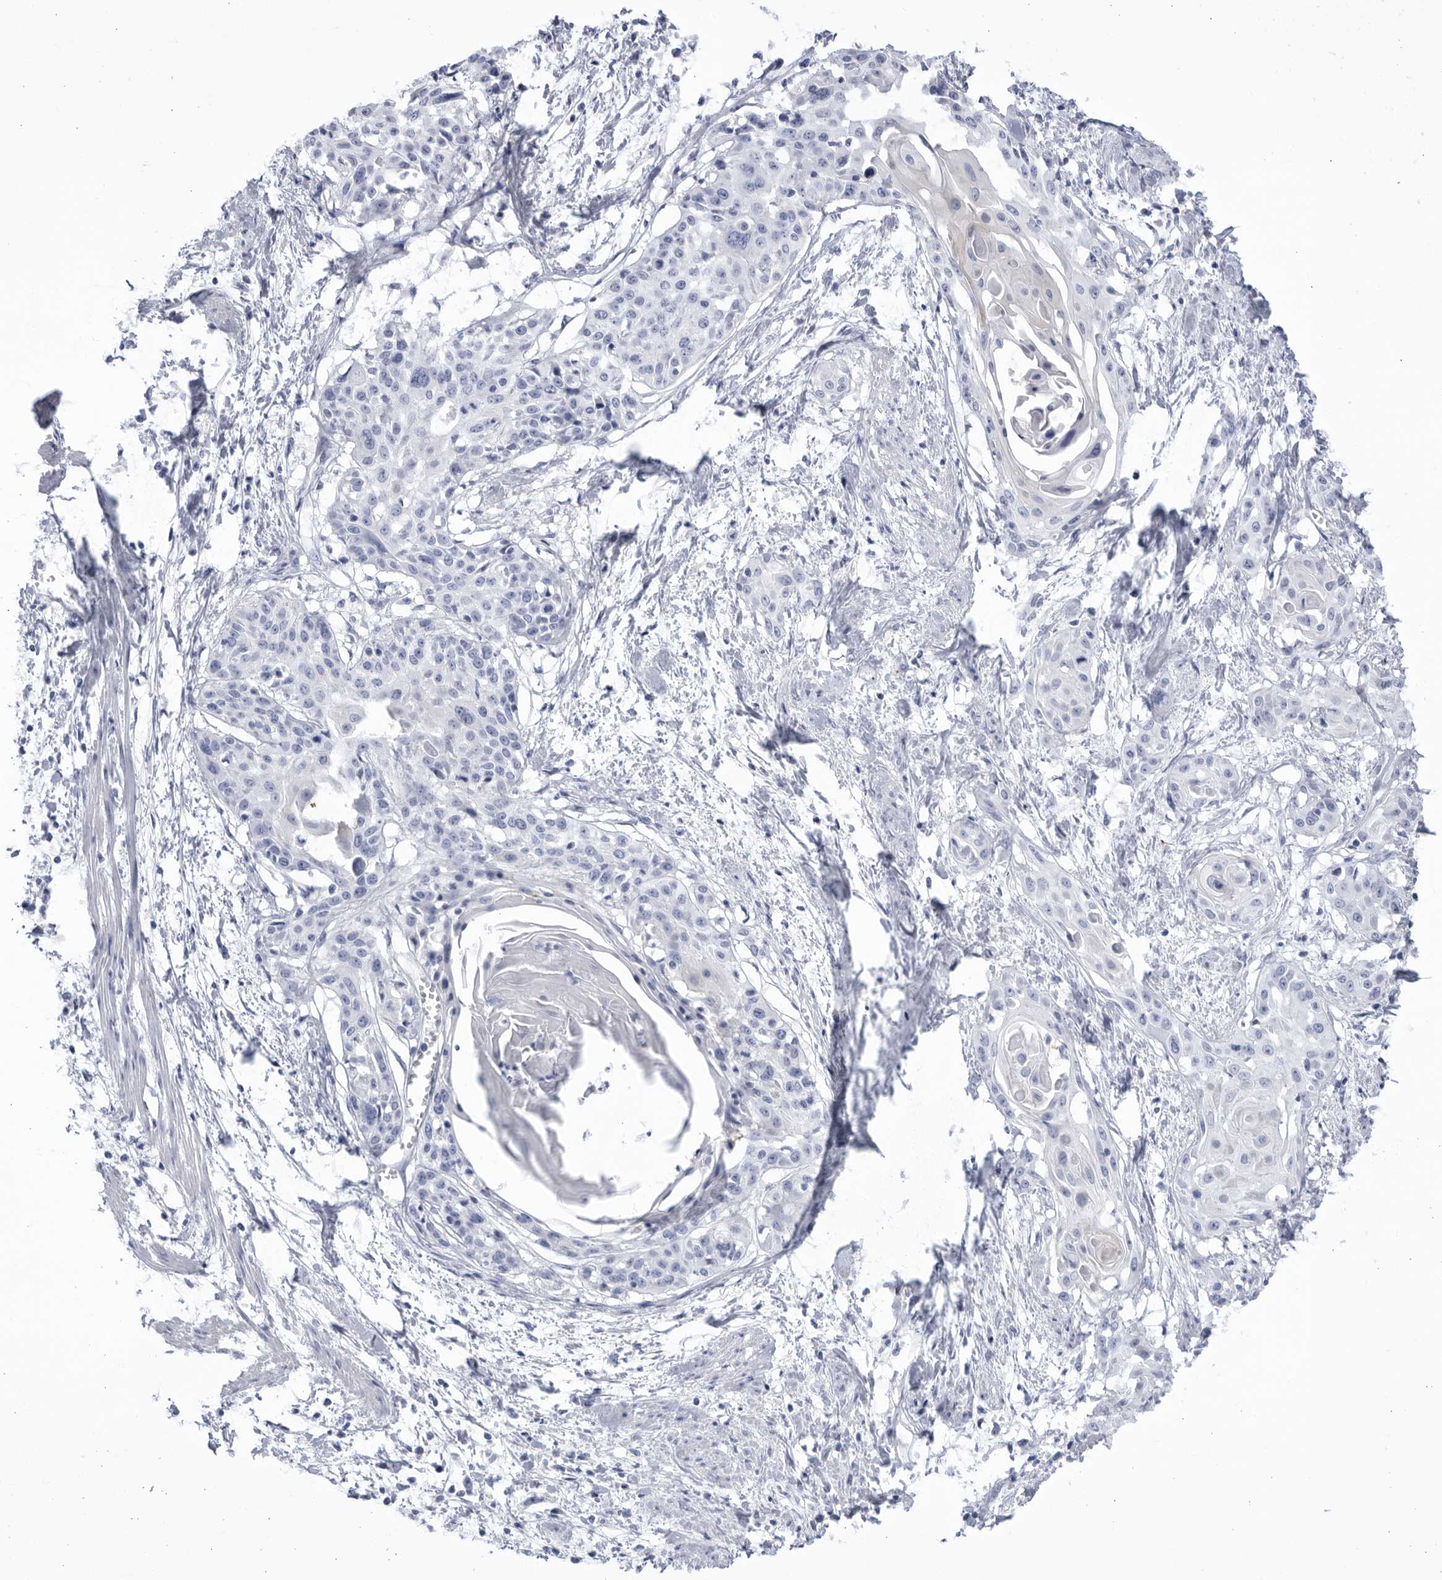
{"staining": {"intensity": "negative", "quantity": "none", "location": "none"}, "tissue": "cervical cancer", "cell_type": "Tumor cells", "image_type": "cancer", "snomed": [{"axis": "morphology", "description": "Squamous cell carcinoma, NOS"}, {"axis": "topography", "description": "Cervix"}], "caption": "Immunohistochemistry (IHC) micrograph of neoplastic tissue: cervical cancer stained with DAB exhibits no significant protein staining in tumor cells.", "gene": "CCDC181", "patient": {"sex": "female", "age": 57}}